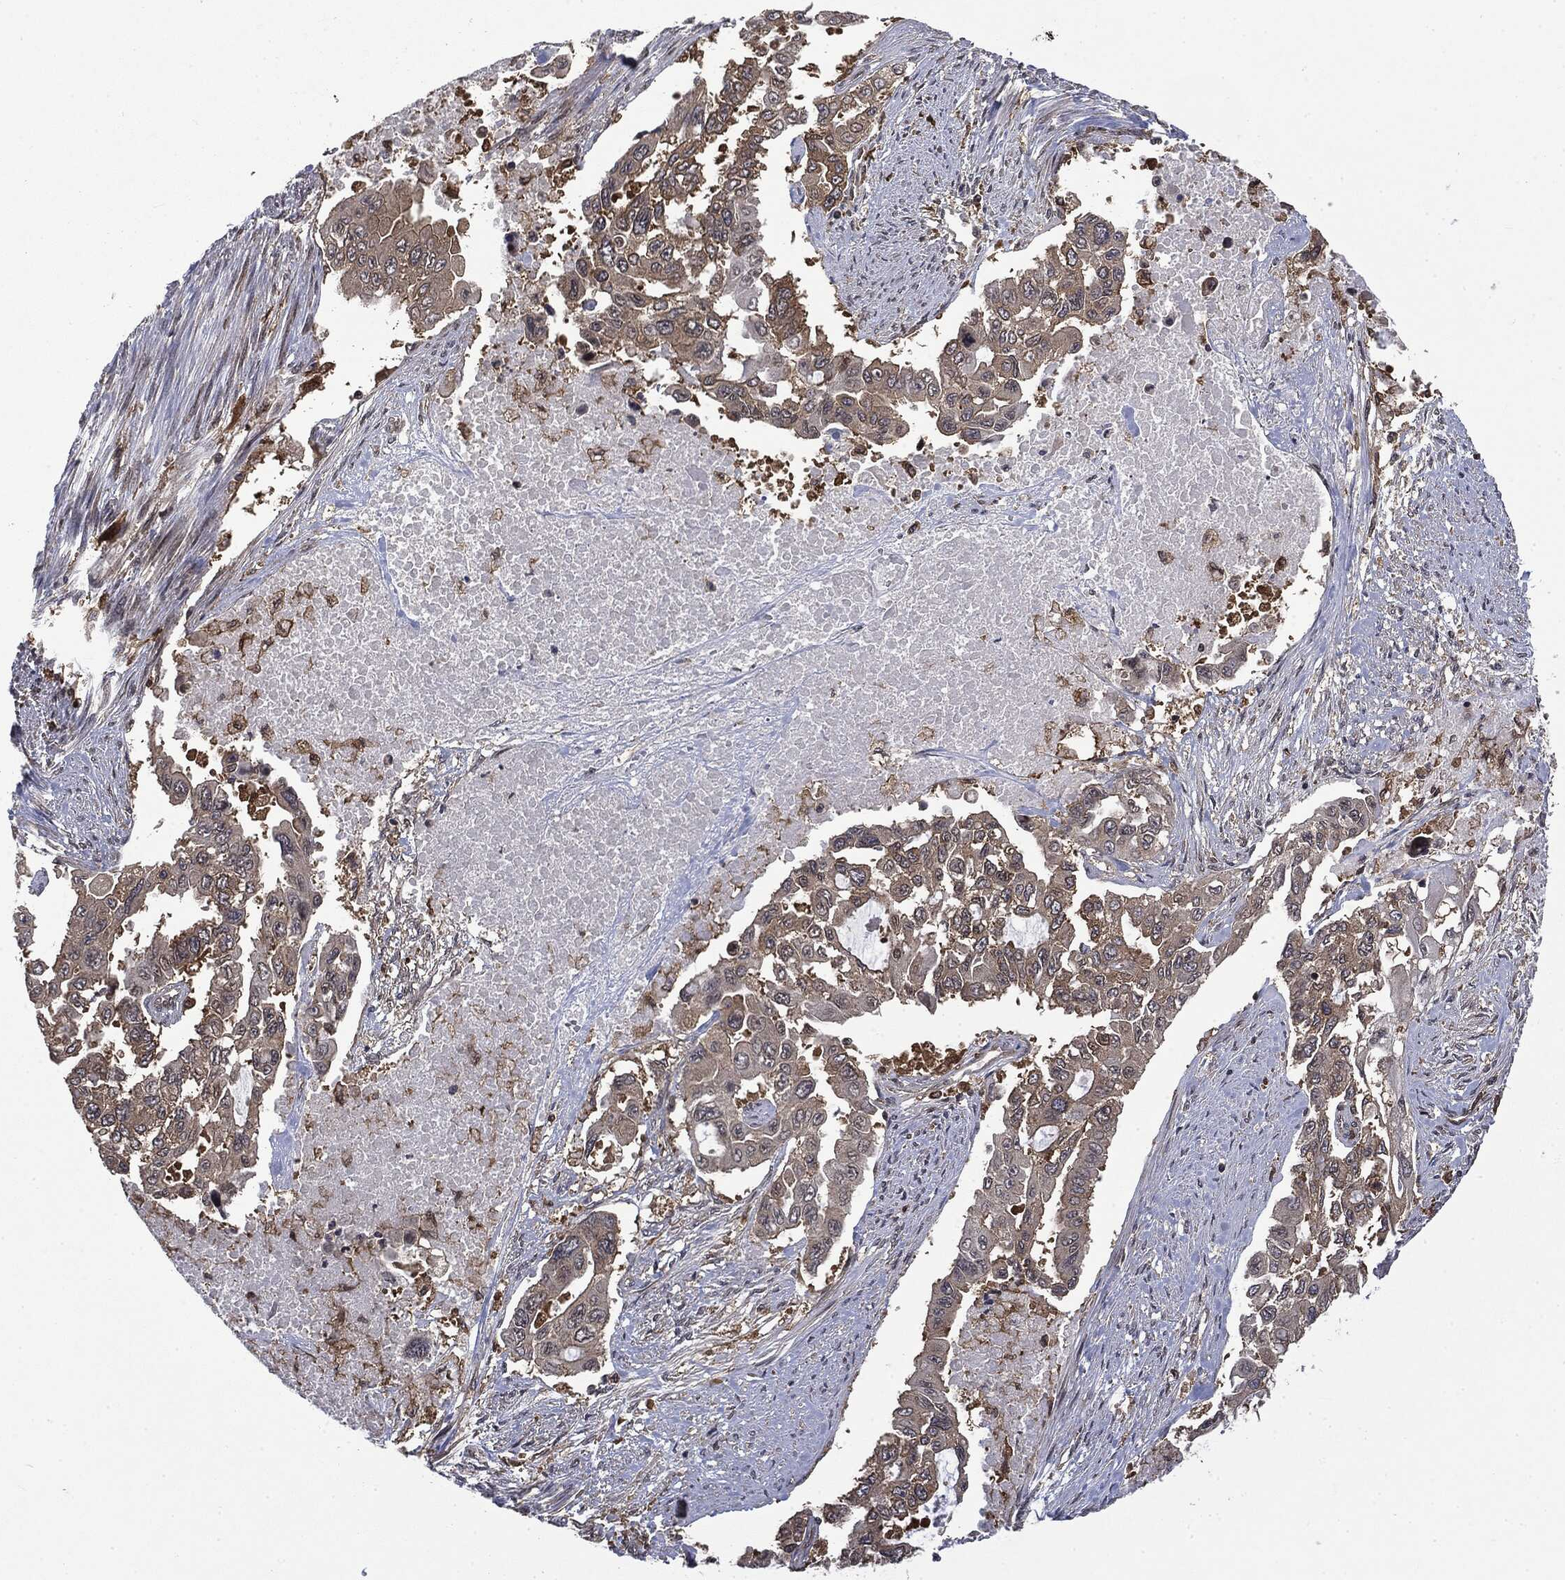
{"staining": {"intensity": "weak", "quantity": "<25%", "location": "cytoplasmic/membranous"}, "tissue": "endometrial cancer", "cell_type": "Tumor cells", "image_type": "cancer", "snomed": [{"axis": "morphology", "description": "Adenocarcinoma, NOS"}, {"axis": "topography", "description": "Uterus"}], "caption": "Immunohistochemical staining of endometrial cancer (adenocarcinoma) shows no significant positivity in tumor cells. The staining is performed using DAB brown chromogen with nuclei counter-stained in using hematoxylin.", "gene": "SNX5", "patient": {"sex": "female", "age": 59}}